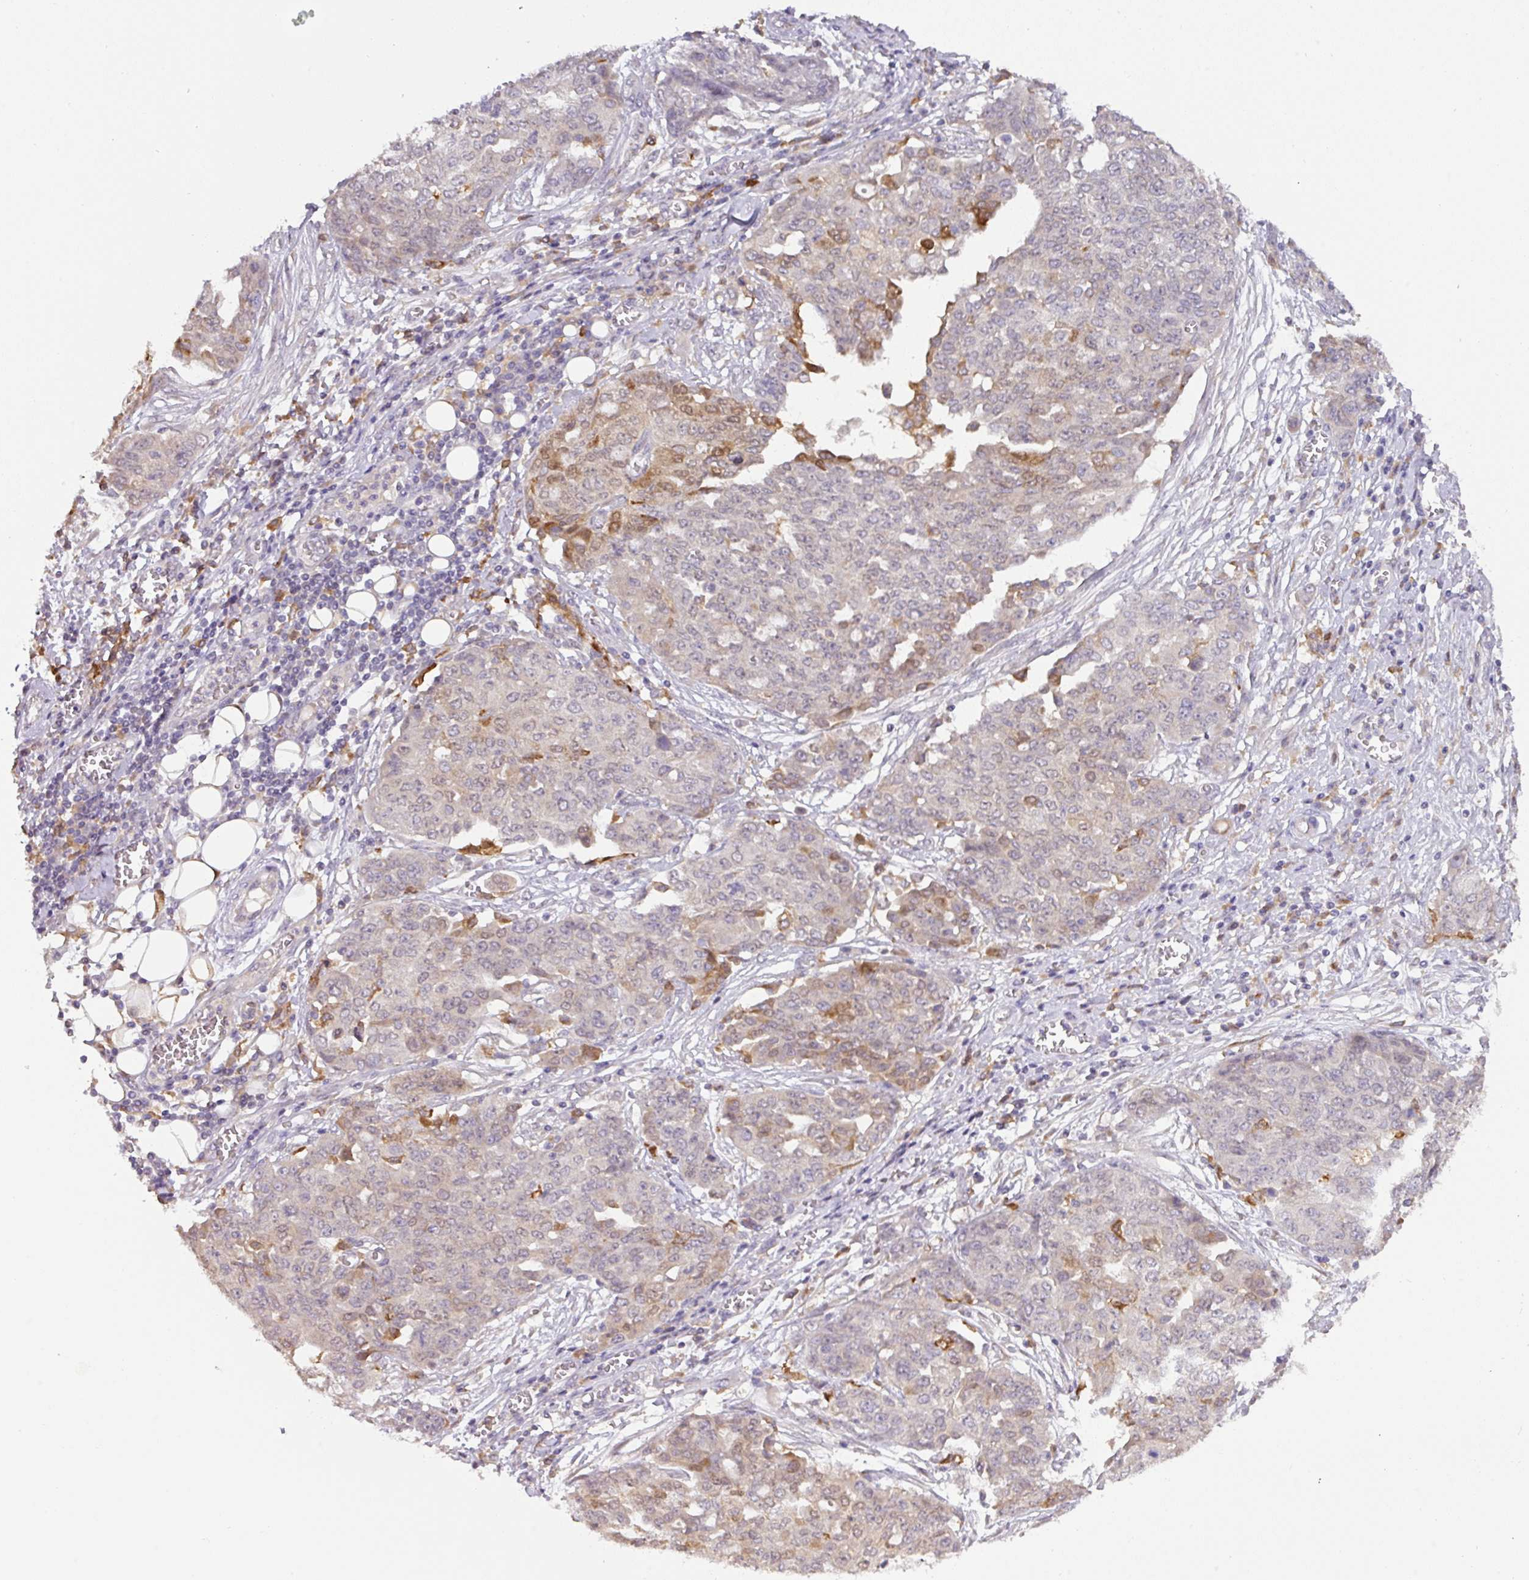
{"staining": {"intensity": "moderate", "quantity": "<25%", "location": "cytoplasmic/membranous"}, "tissue": "ovarian cancer", "cell_type": "Tumor cells", "image_type": "cancer", "snomed": [{"axis": "morphology", "description": "Cystadenocarcinoma, serous, NOS"}, {"axis": "topography", "description": "Soft tissue"}, {"axis": "topography", "description": "Ovary"}], "caption": "Ovarian cancer was stained to show a protein in brown. There is low levels of moderate cytoplasmic/membranous expression in approximately <25% of tumor cells. The staining is performed using DAB (3,3'-diaminobenzidine) brown chromogen to label protein expression. The nuclei are counter-stained blue using hematoxylin.", "gene": "GCNT7", "patient": {"sex": "female", "age": 57}}